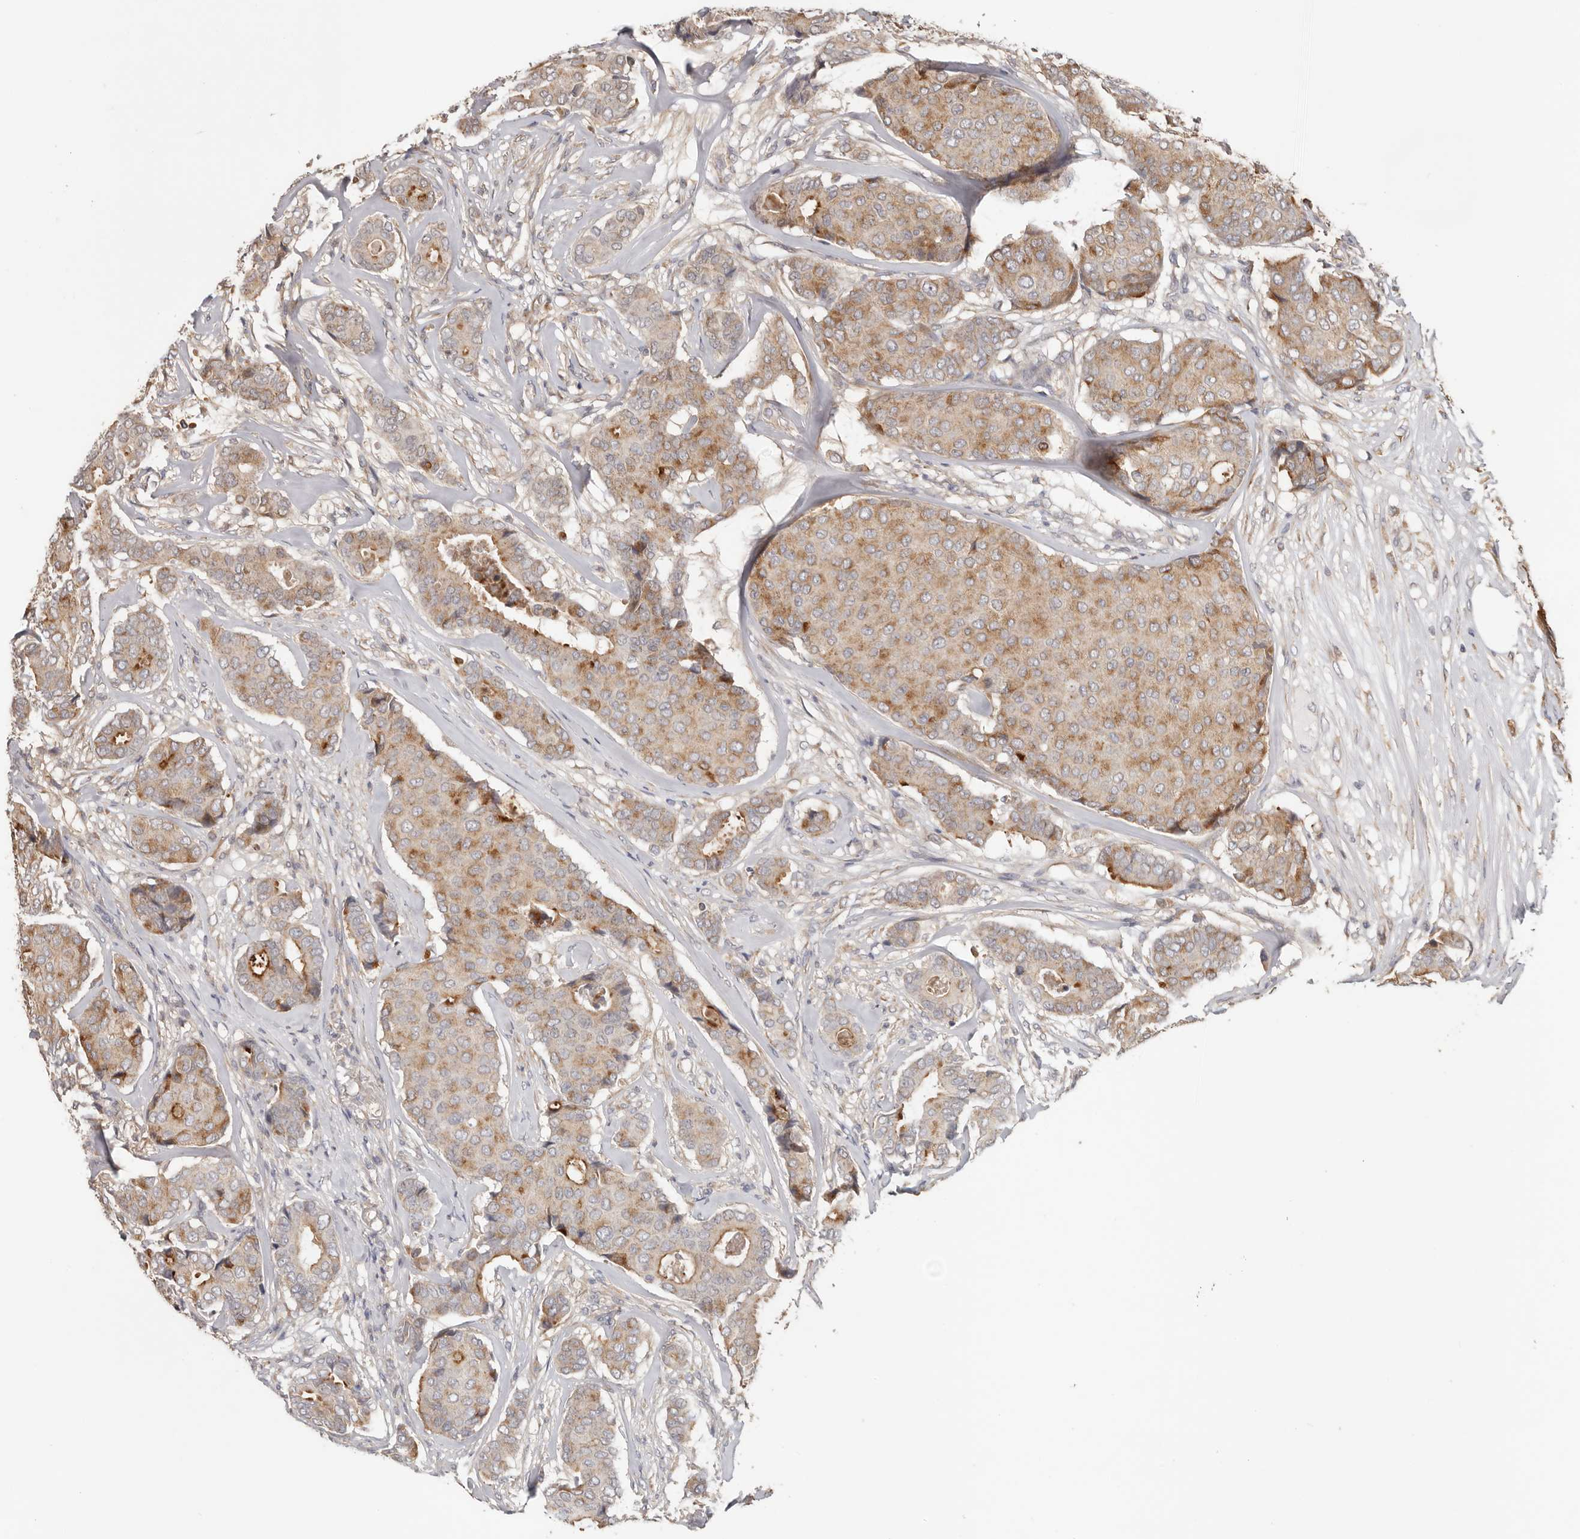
{"staining": {"intensity": "moderate", "quantity": ">75%", "location": "cytoplasmic/membranous"}, "tissue": "breast cancer", "cell_type": "Tumor cells", "image_type": "cancer", "snomed": [{"axis": "morphology", "description": "Duct carcinoma"}, {"axis": "topography", "description": "Breast"}], "caption": "Brown immunohistochemical staining in human breast intraductal carcinoma reveals moderate cytoplasmic/membranous staining in approximately >75% of tumor cells. The staining is performed using DAB (3,3'-diaminobenzidine) brown chromogen to label protein expression. The nuclei are counter-stained blue using hematoxylin.", "gene": "LRP6", "patient": {"sex": "female", "age": 75}}